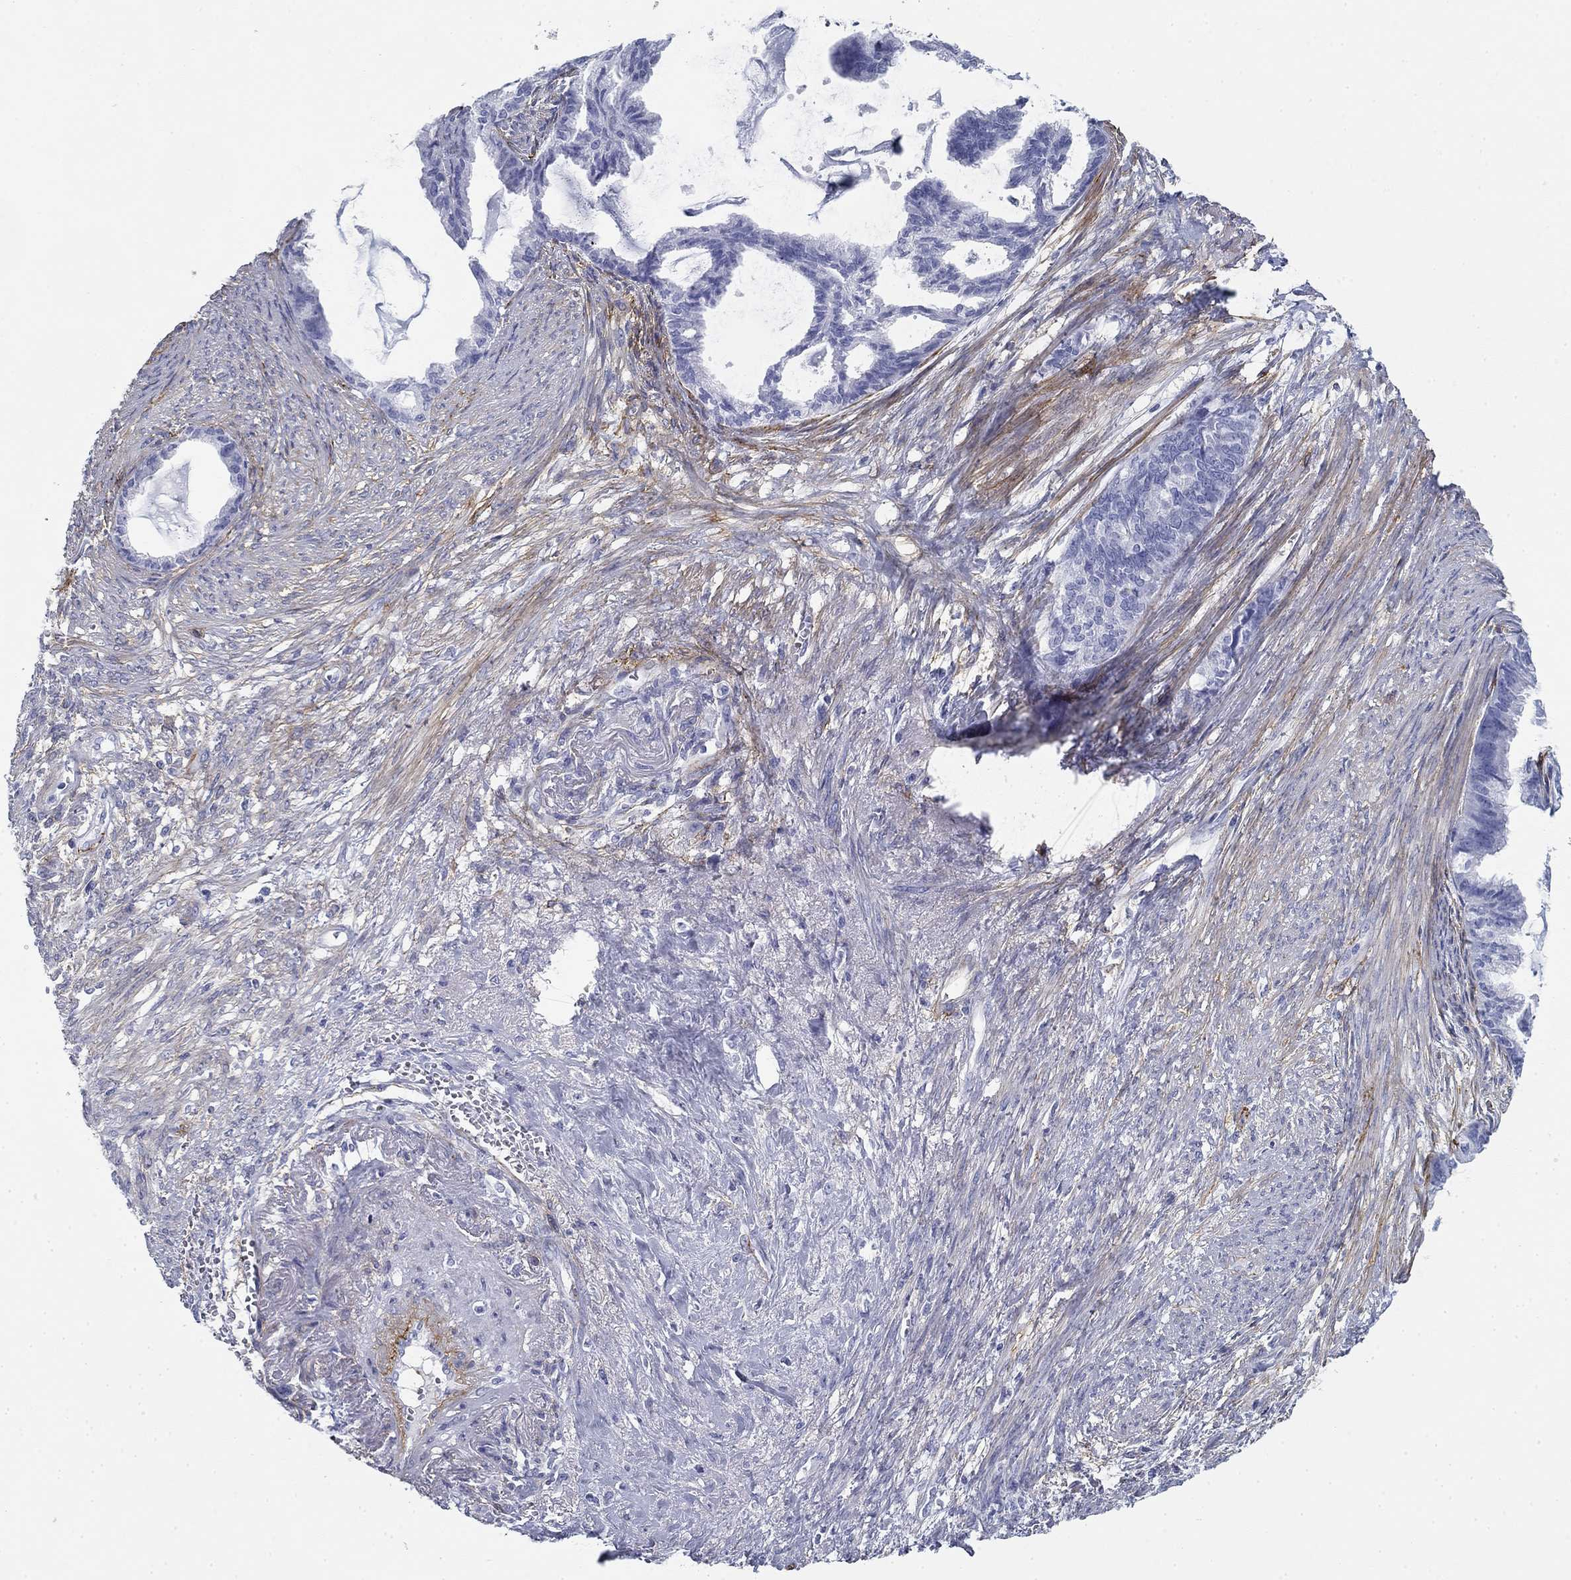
{"staining": {"intensity": "negative", "quantity": "none", "location": "none"}, "tissue": "endometrial cancer", "cell_type": "Tumor cells", "image_type": "cancer", "snomed": [{"axis": "morphology", "description": "Adenocarcinoma, NOS"}, {"axis": "topography", "description": "Endometrium"}], "caption": "High magnification brightfield microscopy of endometrial cancer (adenocarcinoma) stained with DAB (3,3'-diaminobenzidine) (brown) and counterstained with hematoxylin (blue): tumor cells show no significant staining.", "gene": "GPC1", "patient": {"sex": "female", "age": 86}}